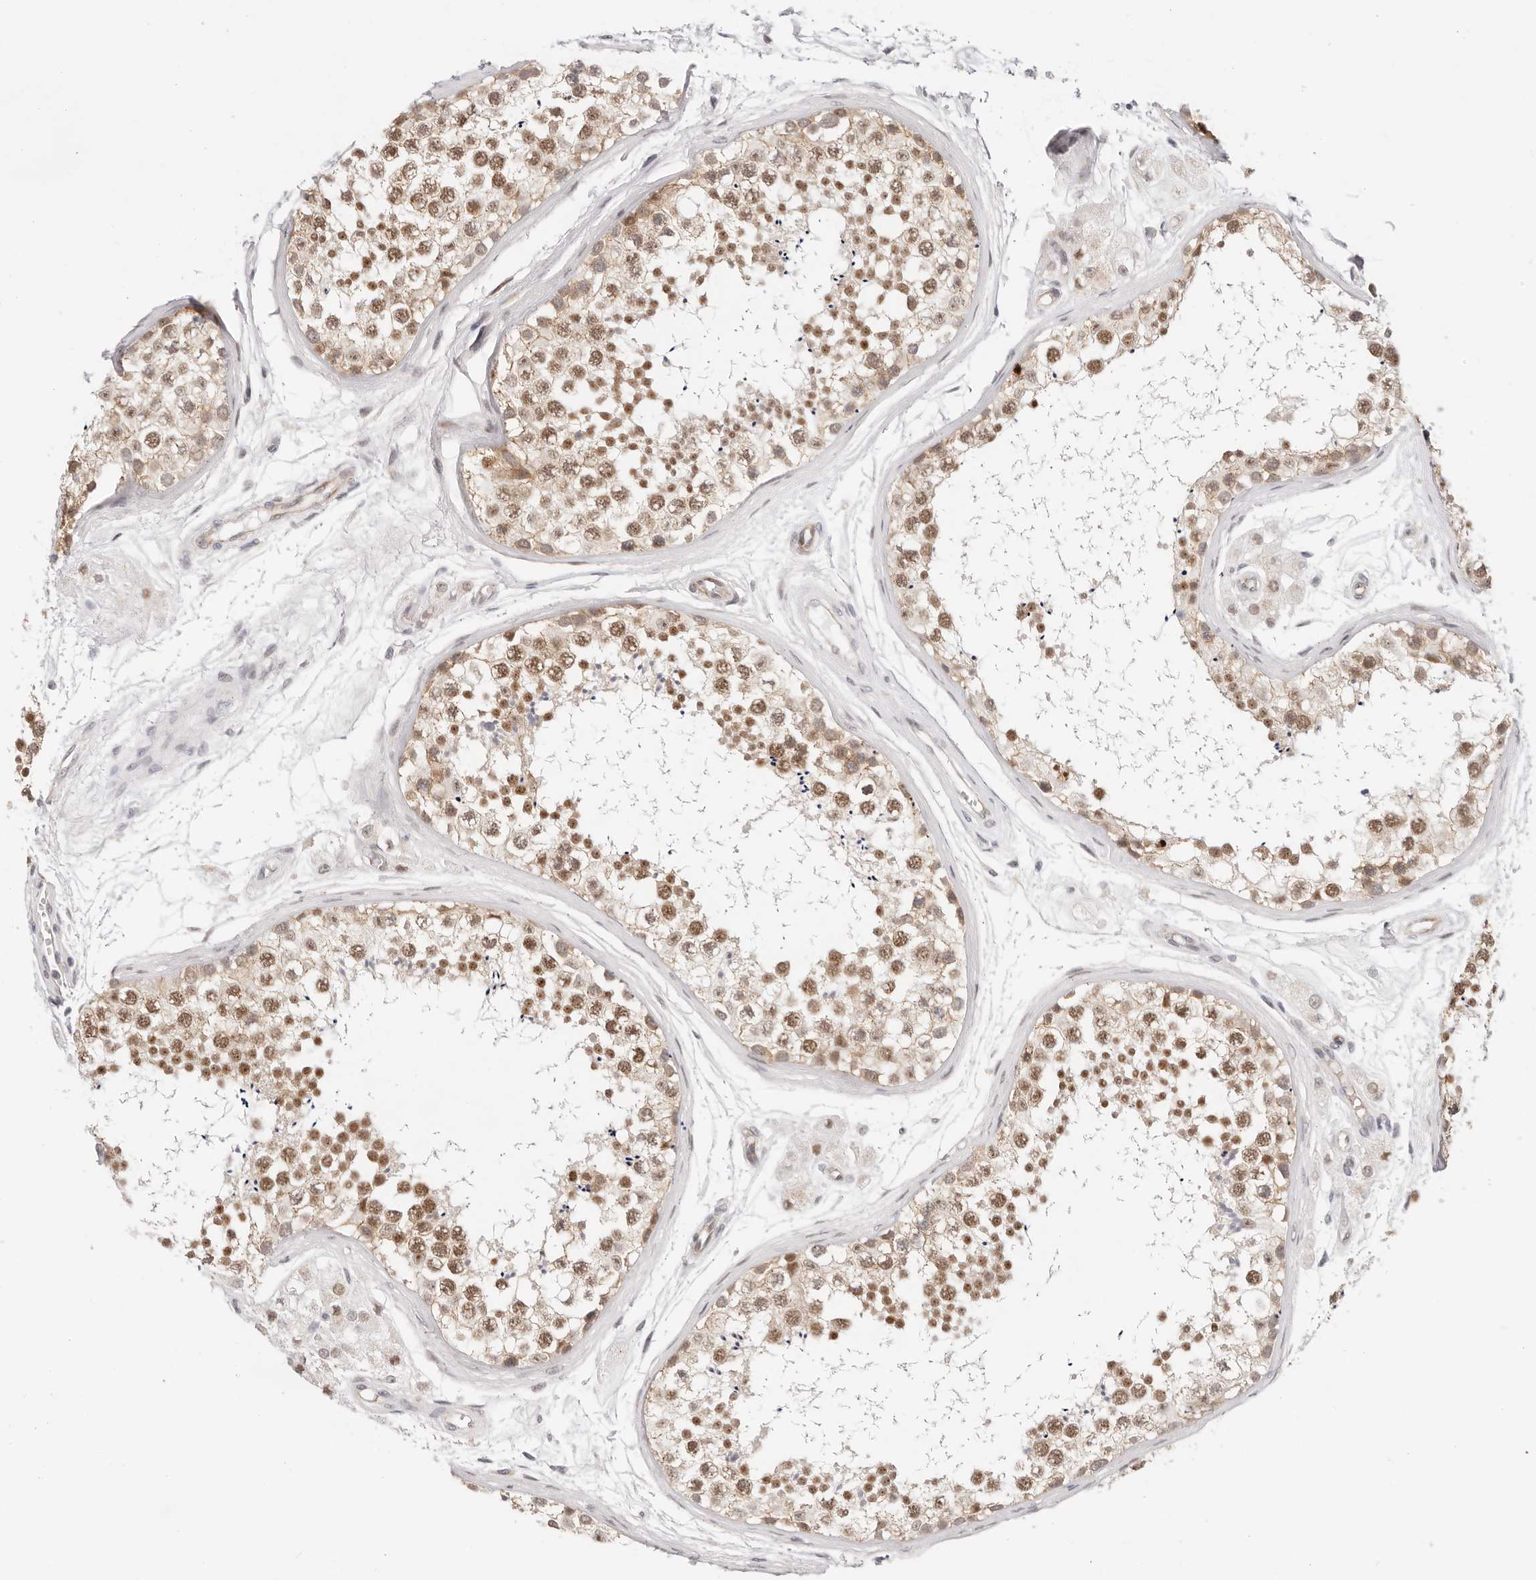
{"staining": {"intensity": "moderate", "quantity": ">75%", "location": "cytoplasmic/membranous,nuclear"}, "tissue": "testis", "cell_type": "Cells in seminiferous ducts", "image_type": "normal", "snomed": [{"axis": "morphology", "description": "Normal tissue, NOS"}, {"axis": "topography", "description": "Testis"}], "caption": "Immunohistochemical staining of unremarkable testis exhibits >75% levels of moderate cytoplasmic/membranous,nuclear protein expression in approximately >75% of cells in seminiferous ducts.", "gene": "AFDN", "patient": {"sex": "male", "age": 56}}